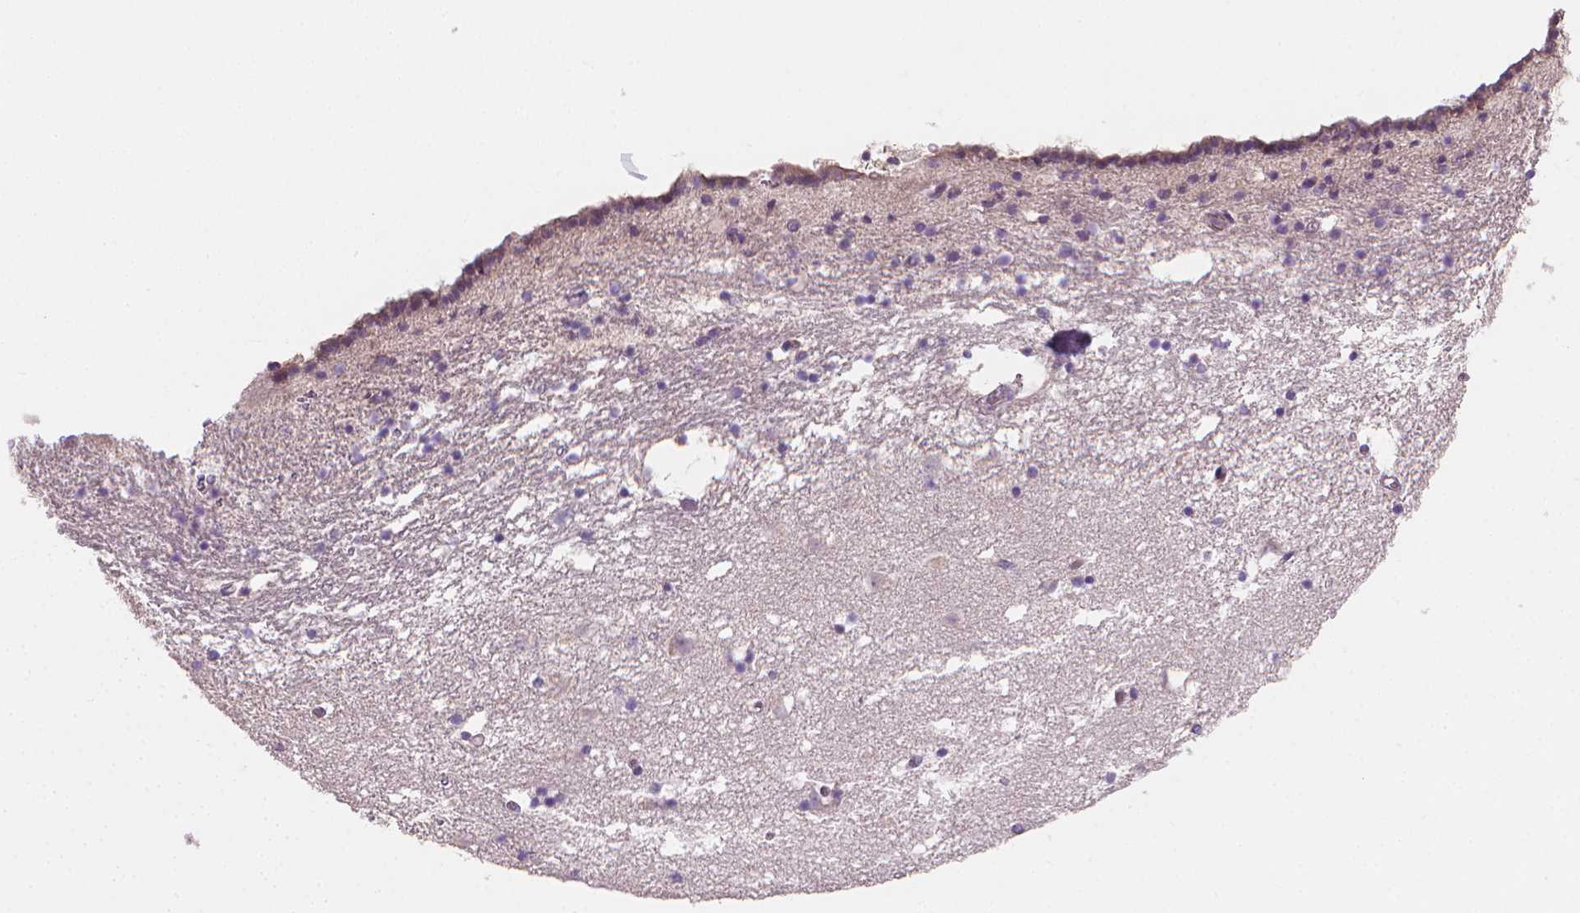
{"staining": {"intensity": "negative", "quantity": "none", "location": "none"}, "tissue": "caudate", "cell_type": "Glial cells", "image_type": "normal", "snomed": [{"axis": "morphology", "description": "Normal tissue, NOS"}, {"axis": "topography", "description": "Lateral ventricle wall"}], "caption": "Caudate stained for a protein using IHC shows no staining glial cells.", "gene": "CATIP", "patient": {"sex": "female", "age": 42}}